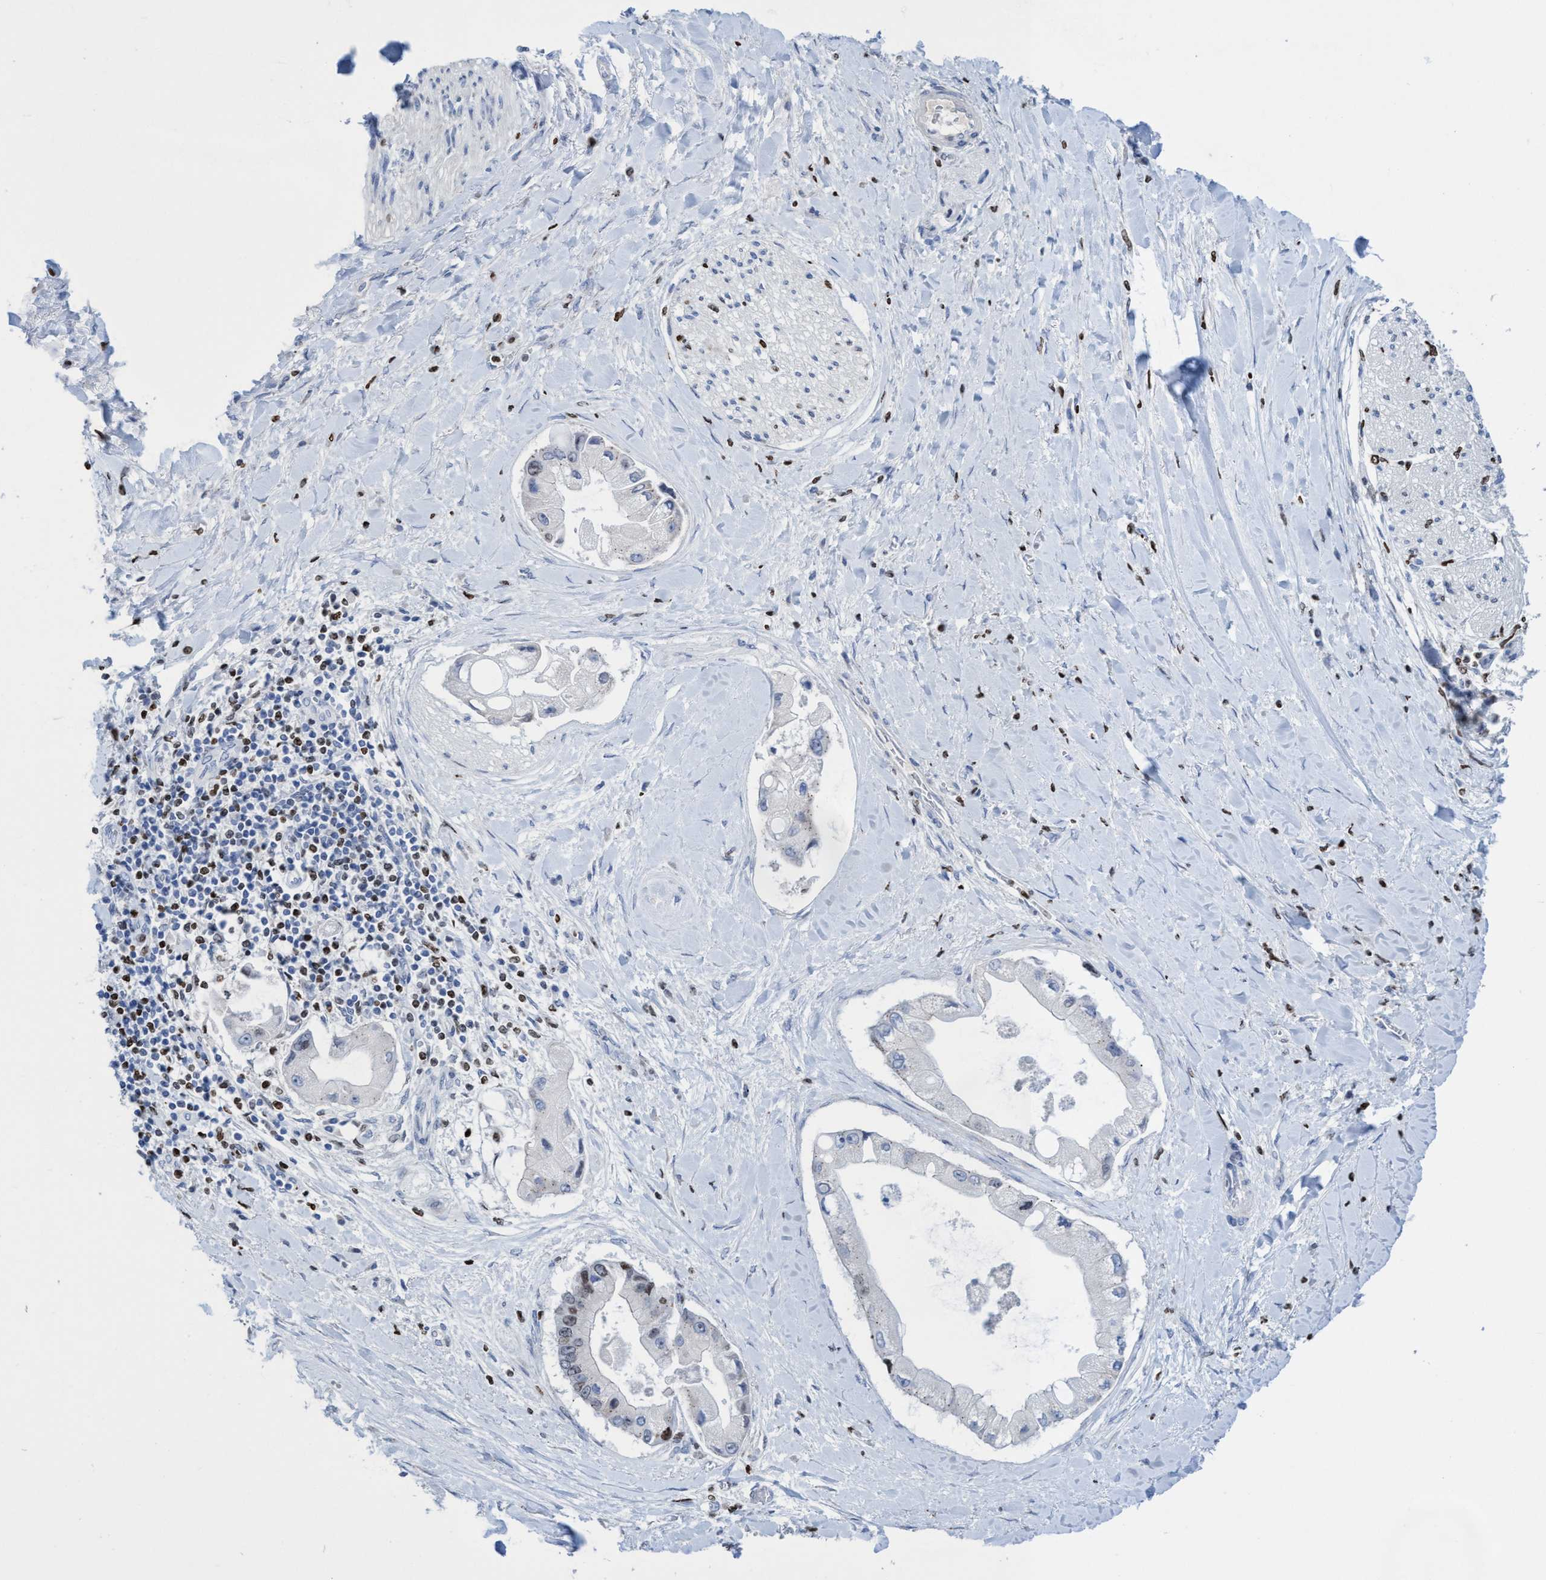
{"staining": {"intensity": "moderate", "quantity": "<25%", "location": "nuclear"}, "tissue": "liver cancer", "cell_type": "Tumor cells", "image_type": "cancer", "snomed": [{"axis": "morphology", "description": "Cholangiocarcinoma"}, {"axis": "topography", "description": "Liver"}], "caption": "Moderate nuclear expression is appreciated in approximately <25% of tumor cells in cholangiocarcinoma (liver).", "gene": "CBX2", "patient": {"sex": "male", "age": 50}}